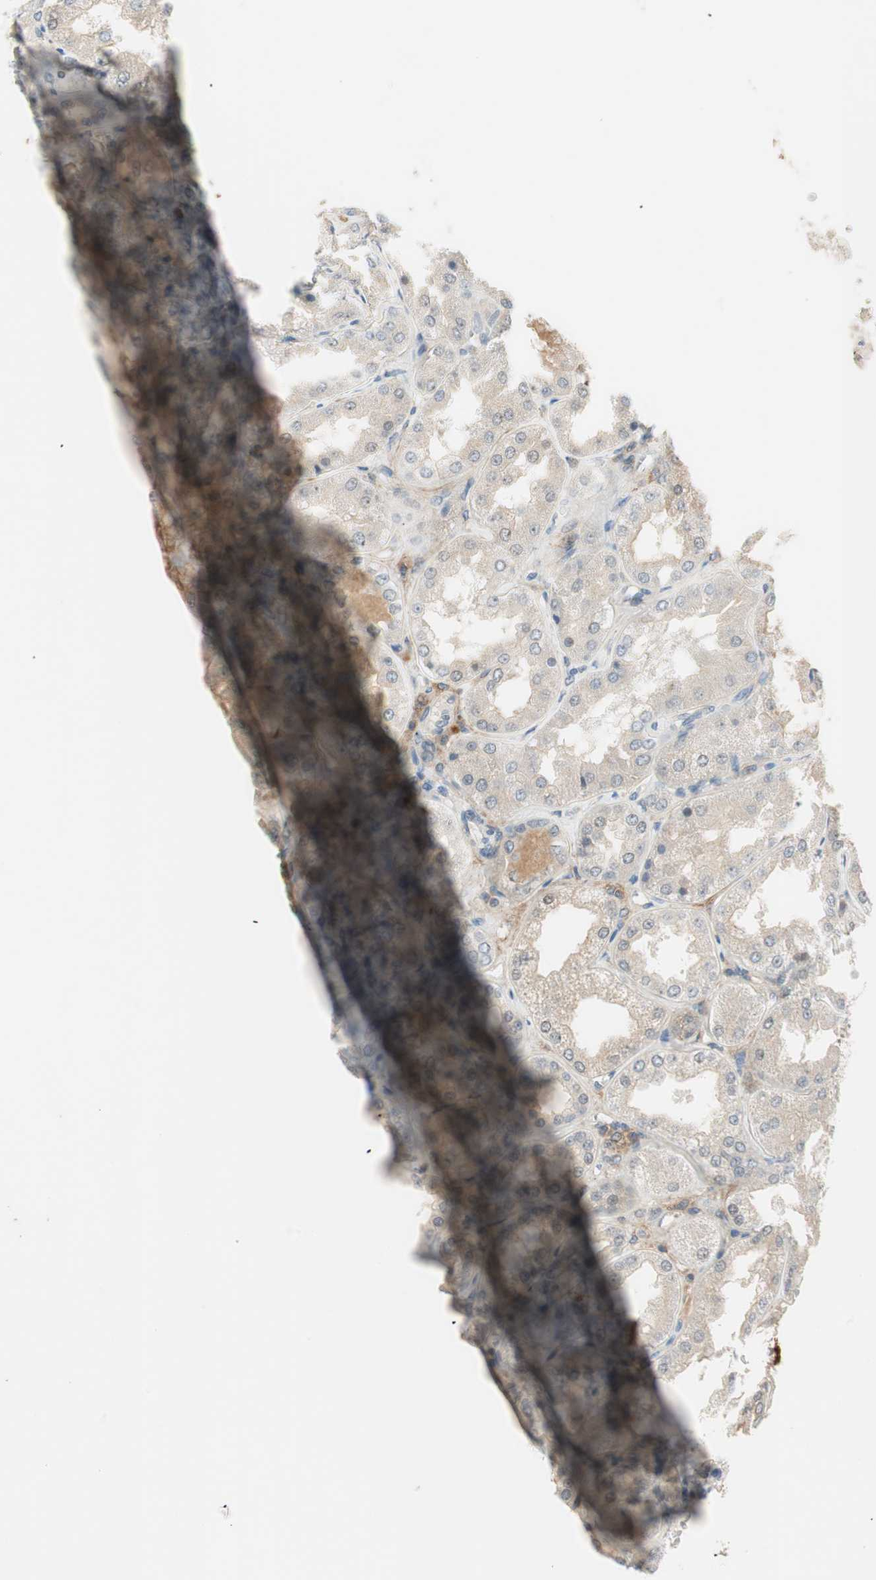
{"staining": {"intensity": "negative", "quantity": "none", "location": "none"}, "tissue": "kidney", "cell_type": "Cells in glomeruli", "image_type": "normal", "snomed": [{"axis": "morphology", "description": "Normal tissue, NOS"}, {"axis": "topography", "description": "Kidney"}], "caption": "Immunohistochemical staining of unremarkable kidney exhibits no significant staining in cells in glomeruli. (Brightfield microscopy of DAB immunohistochemistry at high magnification).", "gene": "RNGTT", "patient": {"sex": "female", "age": 56}}